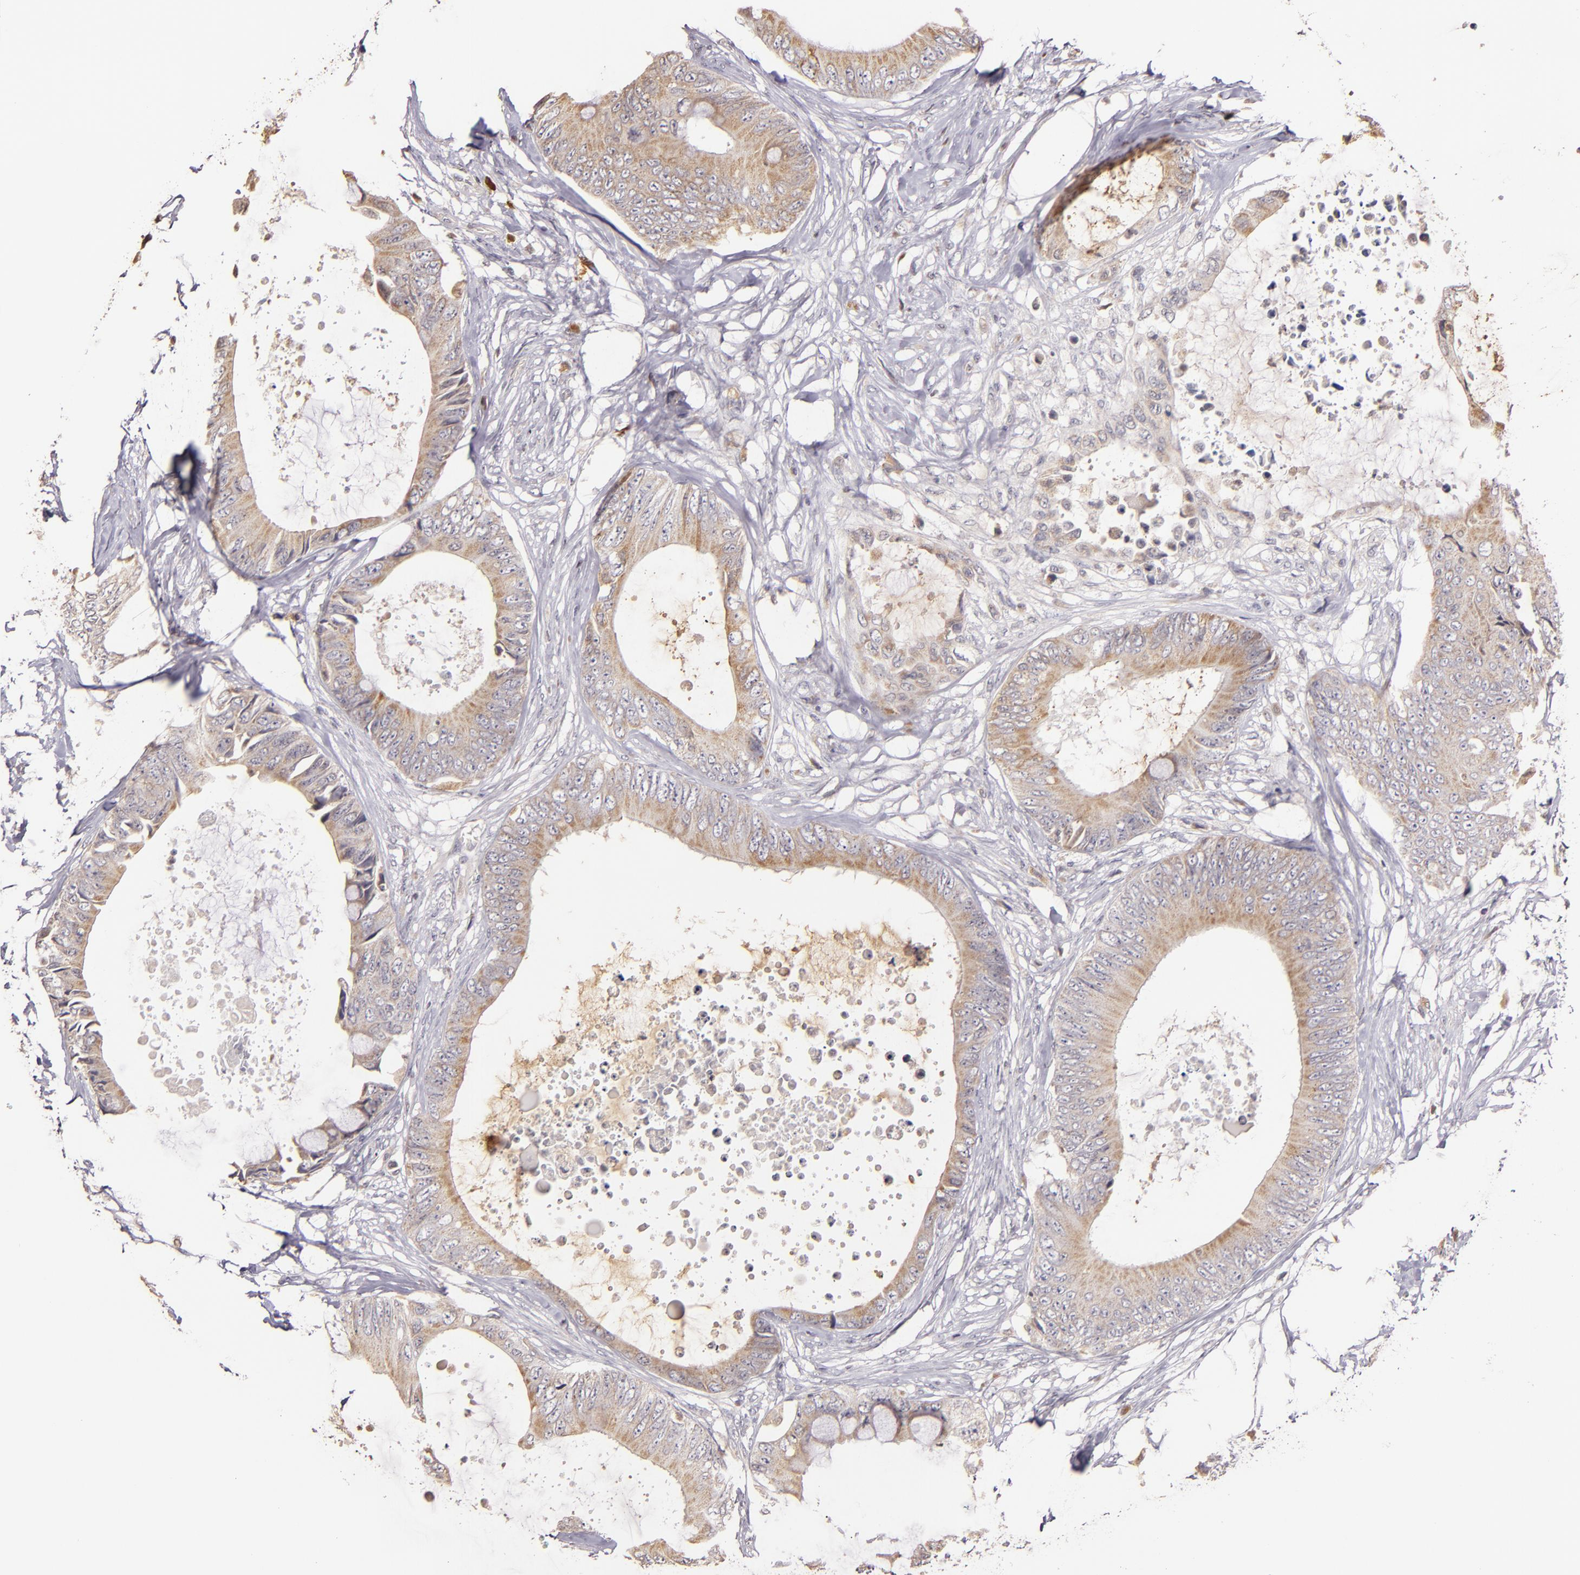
{"staining": {"intensity": "moderate", "quantity": ">75%", "location": "cytoplasmic/membranous"}, "tissue": "colorectal cancer", "cell_type": "Tumor cells", "image_type": "cancer", "snomed": [{"axis": "morphology", "description": "Normal tissue, NOS"}, {"axis": "morphology", "description": "Adenocarcinoma, NOS"}, {"axis": "topography", "description": "Rectum"}, {"axis": "topography", "description": "Peripheral nerve tissue"}], "caption": "Immunohistochemistry (IHC) of human colorectal cancer exhibits medium levels of moderate cytoplasmic/membranous expression in approximately >75% of tumor cells.", "gene": "ABL1", "patient": {"sex": "female", "age": 77}}